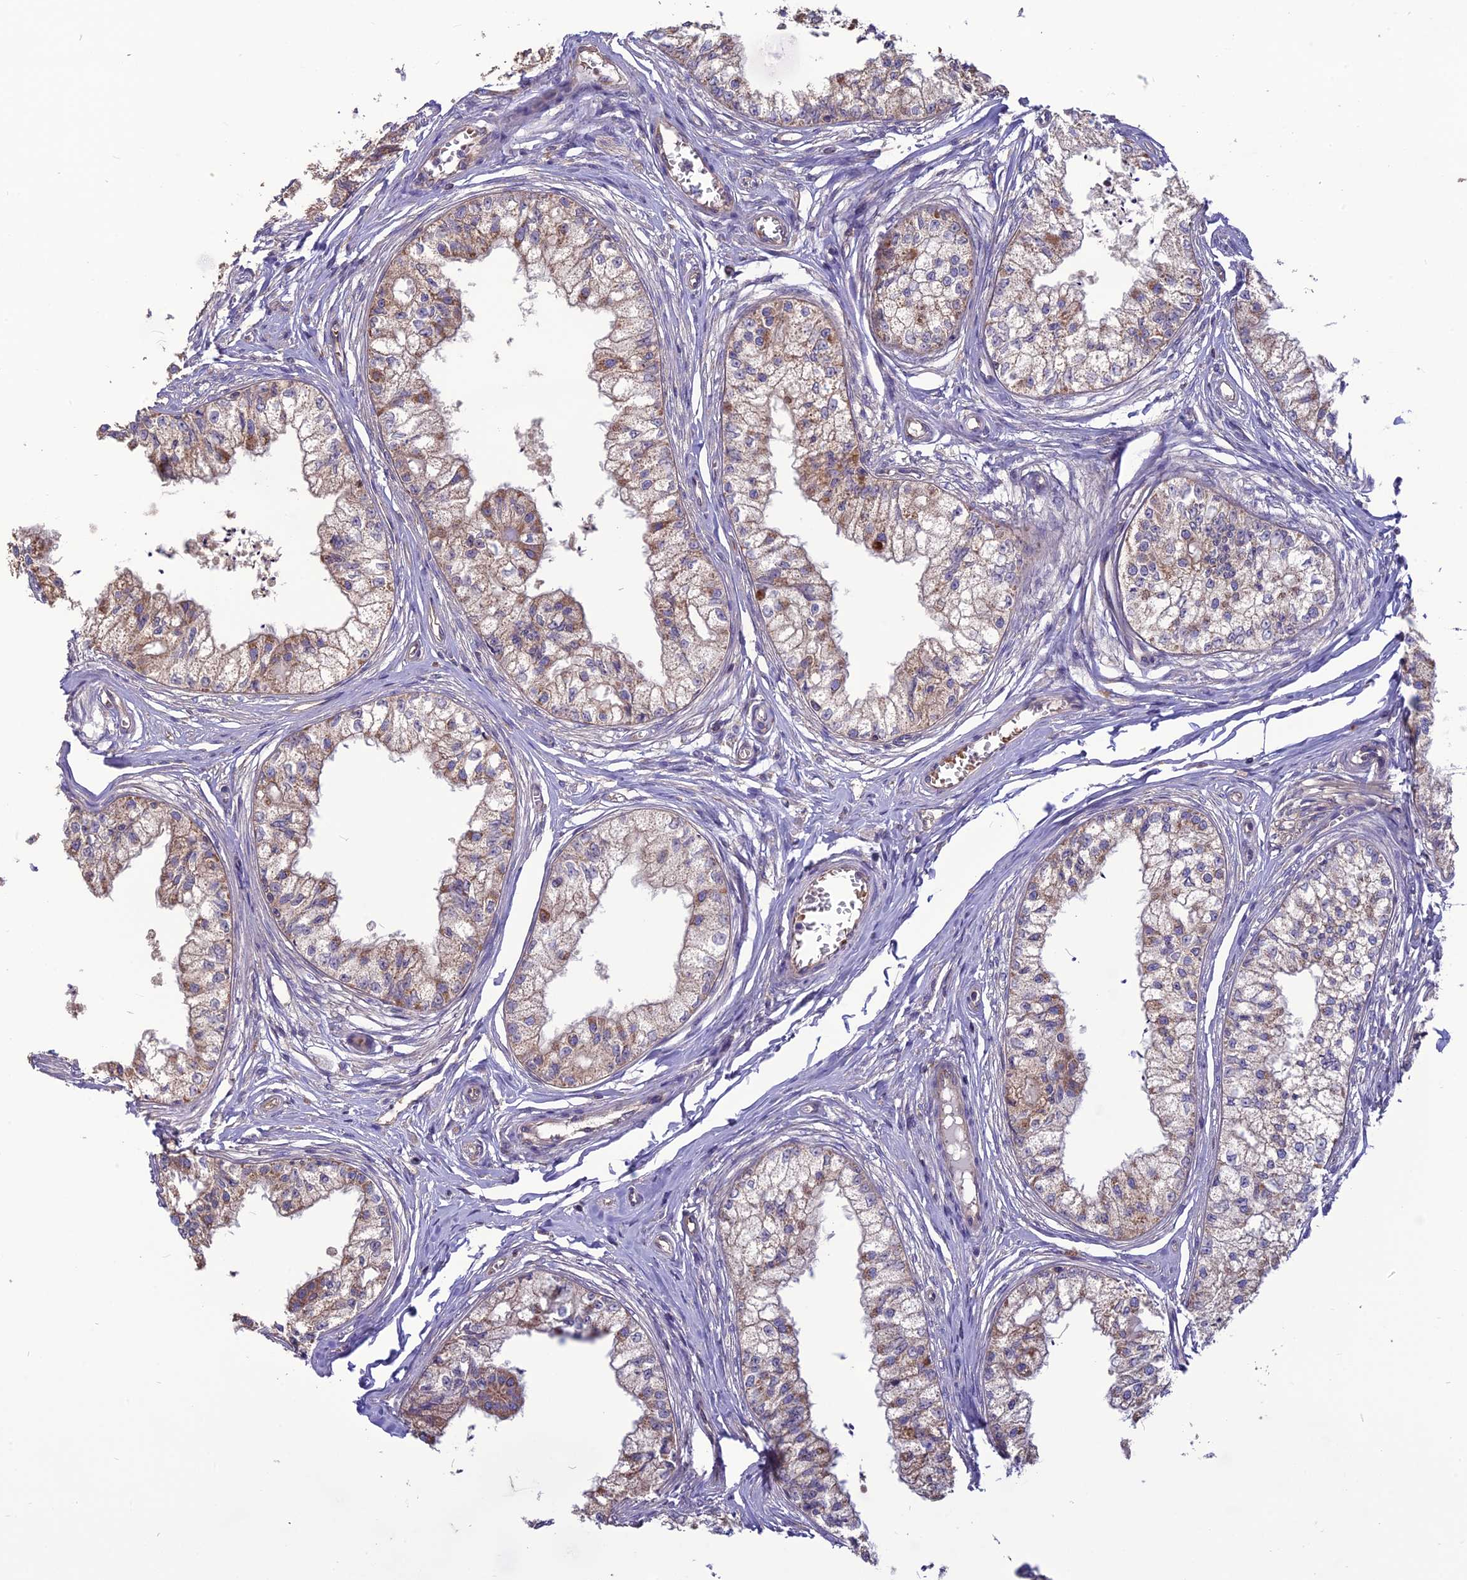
{"staining": {"intensity": "weak", "quantity": "25%-75%", "location": "cytoplasmic/membranous"}, "tissue": "epididymis", "cell_type": "Glandular cells", "image_type": "normal", "snomed": [{"axis": "morphology", "description": "Normal tissue, NOS"}, {"axis": "topography", "description": "Epididymis"}], "caption": "Immunohistochemical staining of unremarkable human epididymis exhibits weak cytoplasmic/membranous protein staining in approximately 25%-75% of glandular cells.", "gene": "PSMF1", "patient": {"sex": "male", "age": 79}}